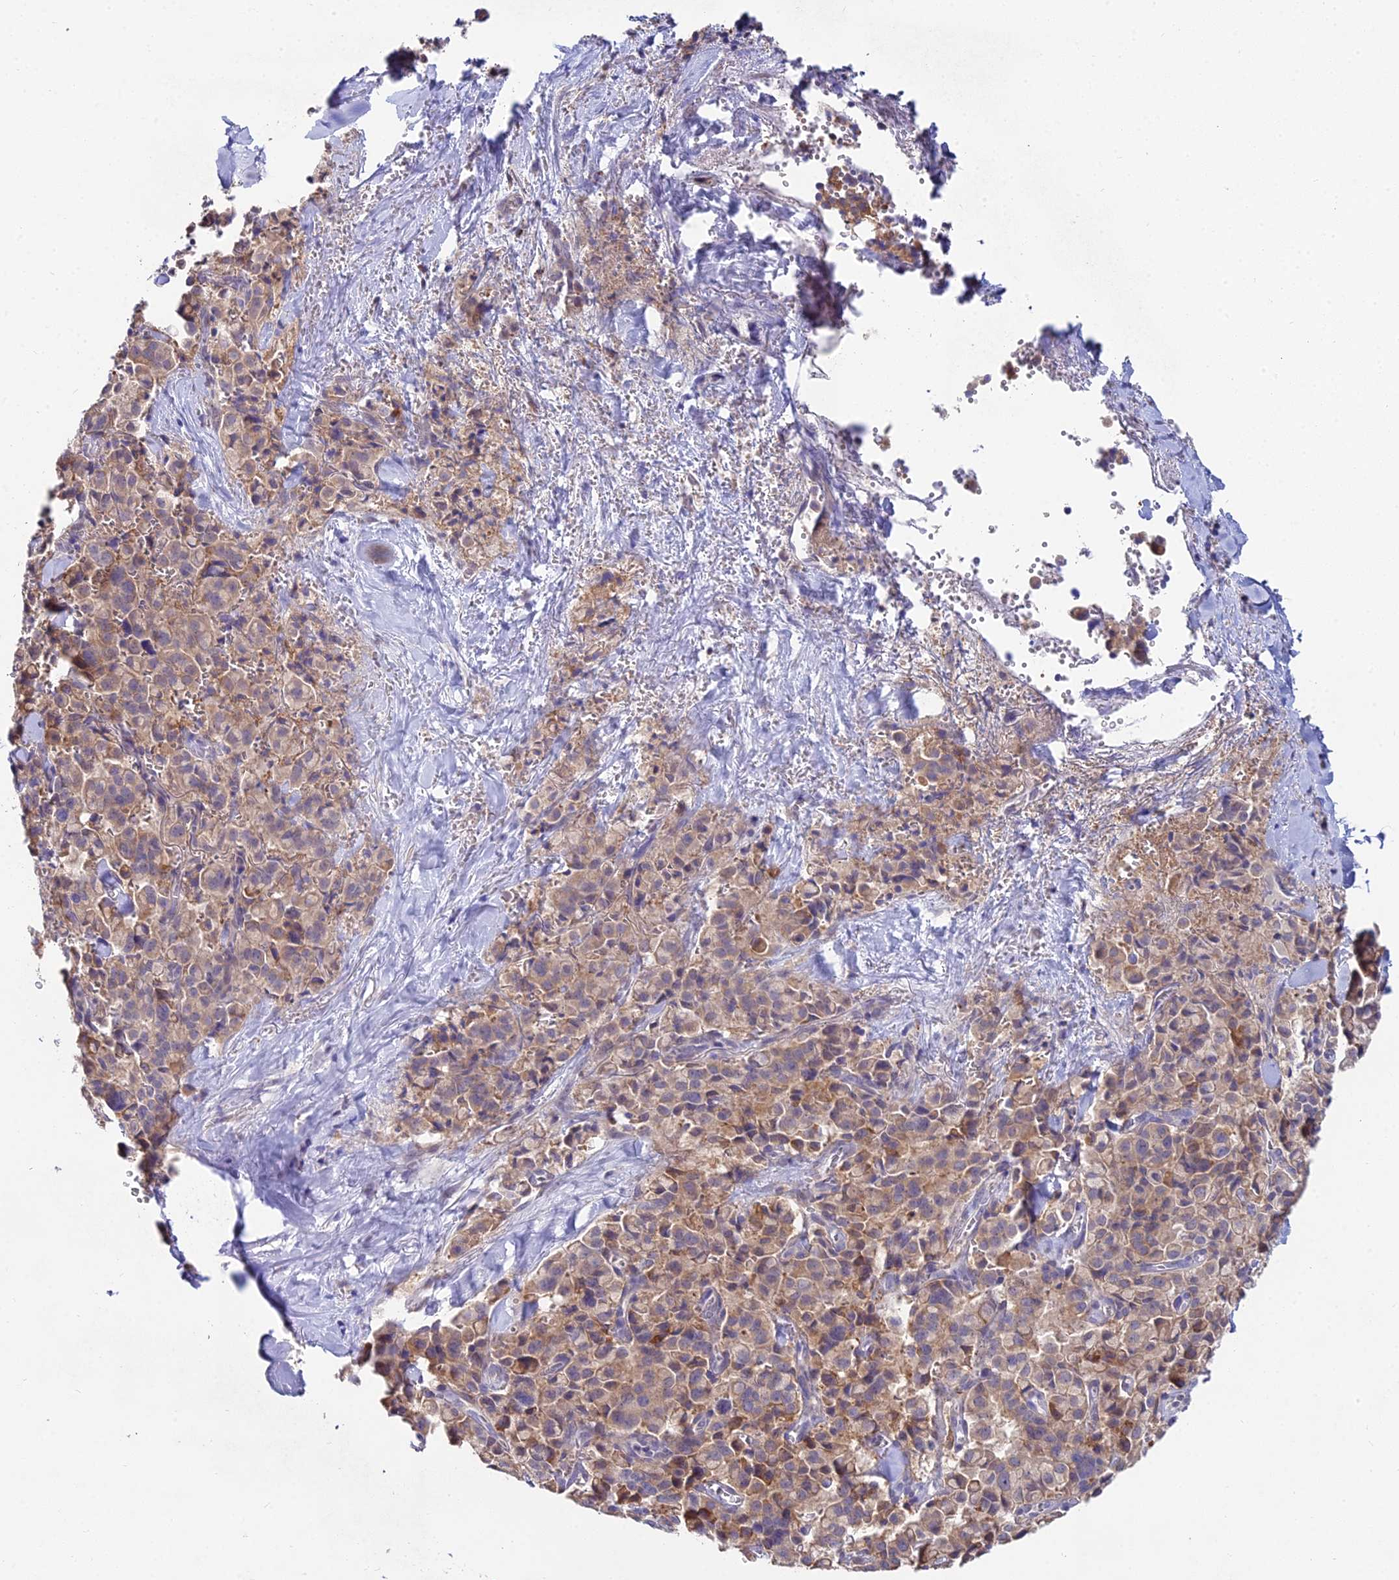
{"staining": {"intensity": "moderate", "quantity": ">75%", "location": "cytoplasmic/membranous"}, "tissue": "pancreatic cancer", "cell_type": "Tumor cells", "image_type": "cancer", "snomed": [{"axis": "morphology", "description": "Adenocarcinoma, NOS"}, {"axis": "topography", "description": "Pancreas"}], "caption": "Human adenocarcinoma (pancreatic) stained for a protein (brown) exhibits moderate cytoplasmic/membranous positive positivity in approximately >75% of tumor cells.", "gene": "WDR43", "patient": {"sex": "male", "age": 65}}